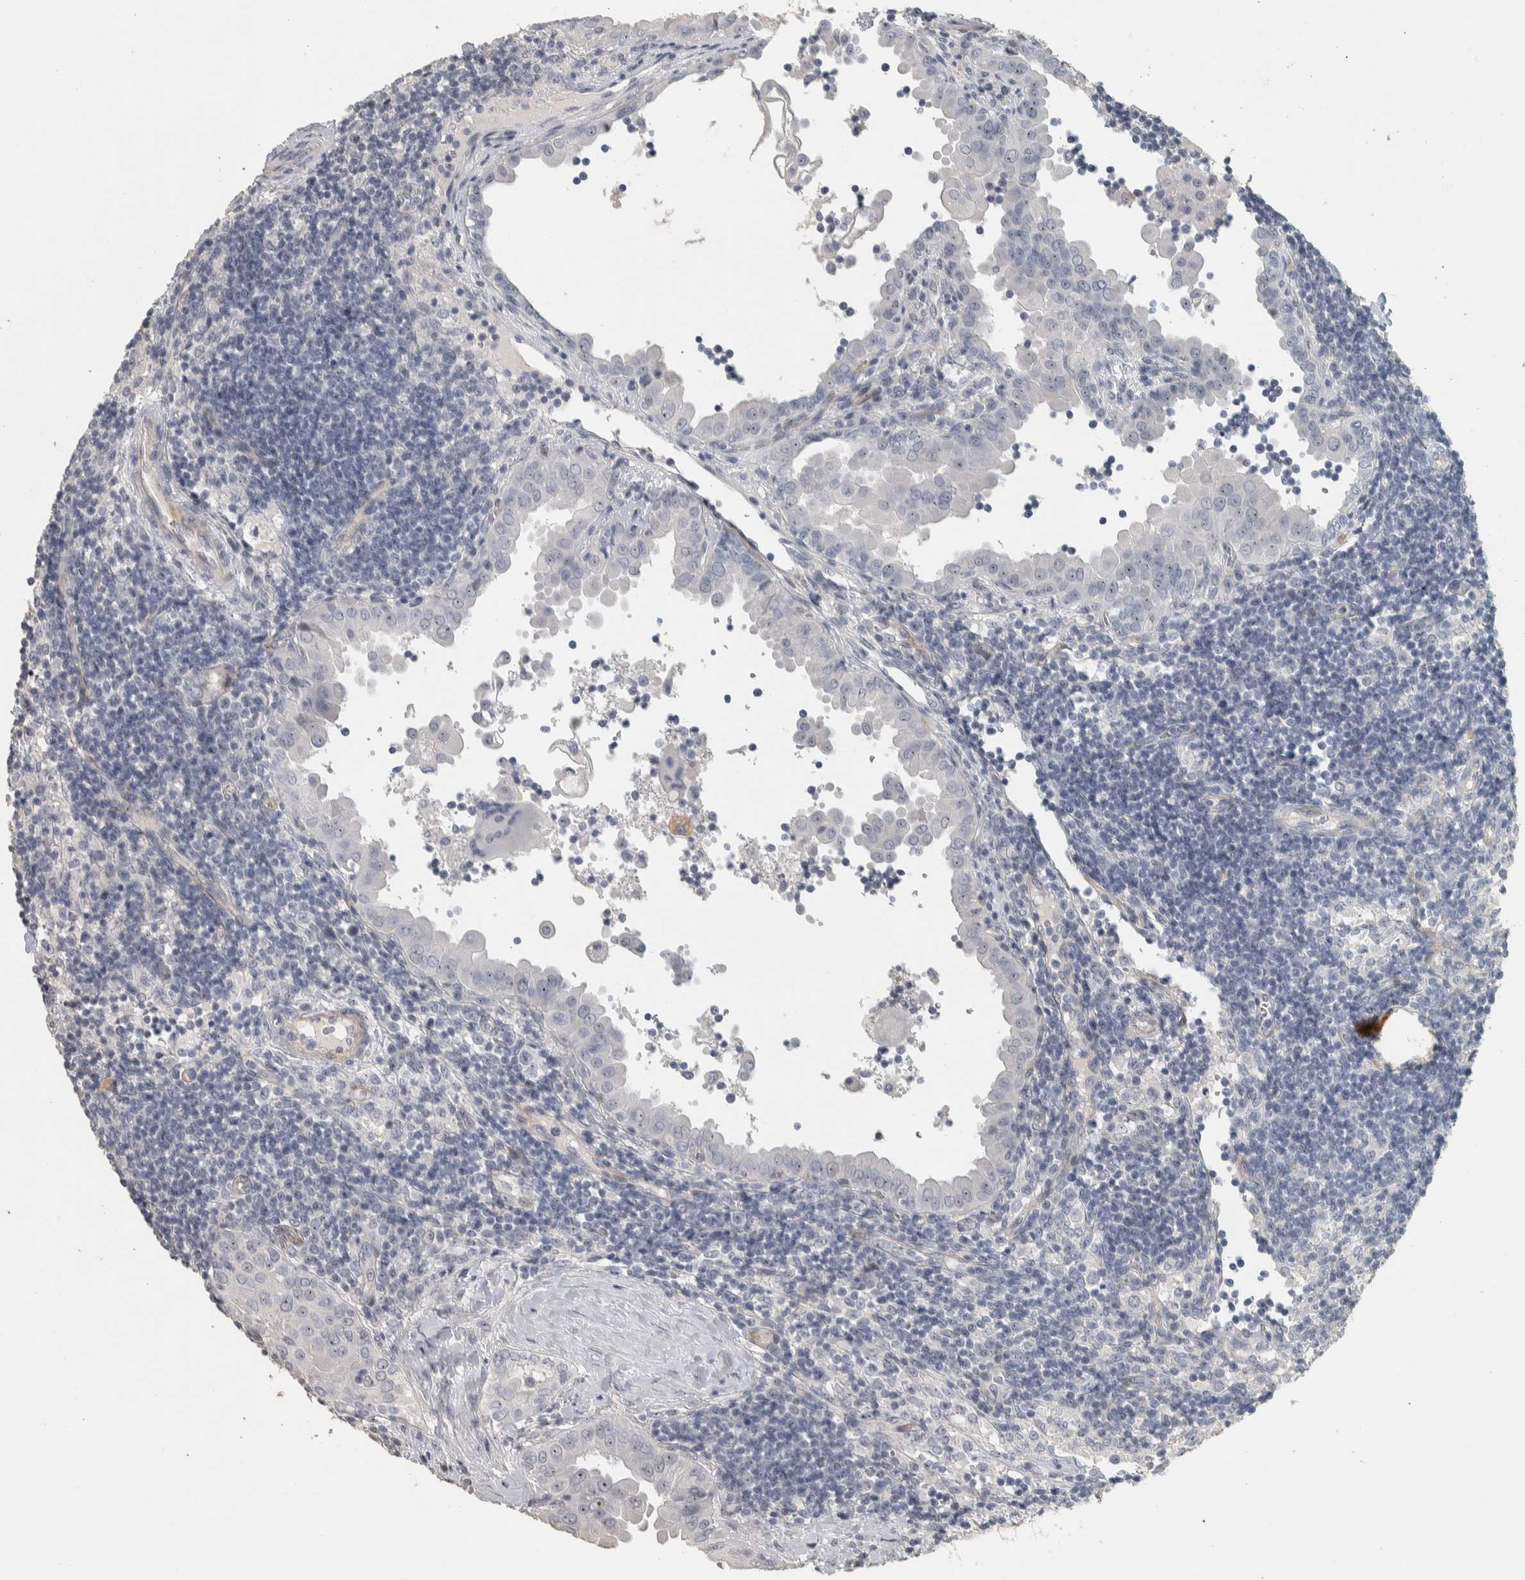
{"staining": {"intensity": "weak", "quantity": "<25%", "location": "nuclear"}, "tissue": "thyroid cancer", "cell_type": "Tumor cells", "image_type": "cancer", "snomed": [{"axis": "morphology", "description": "Papillary adenocarcinoma, NOS"}, {"axis": "topography", "description": "Thyroid gland"}], "caption": "Immunohistochemistry (IHC) micrograph of human thyroid cancer stained for a protein (brown), which reveals no positivity in tumor cells.", "gene": "DCAF10", "patient": {"sex": "male", "age": 33}}